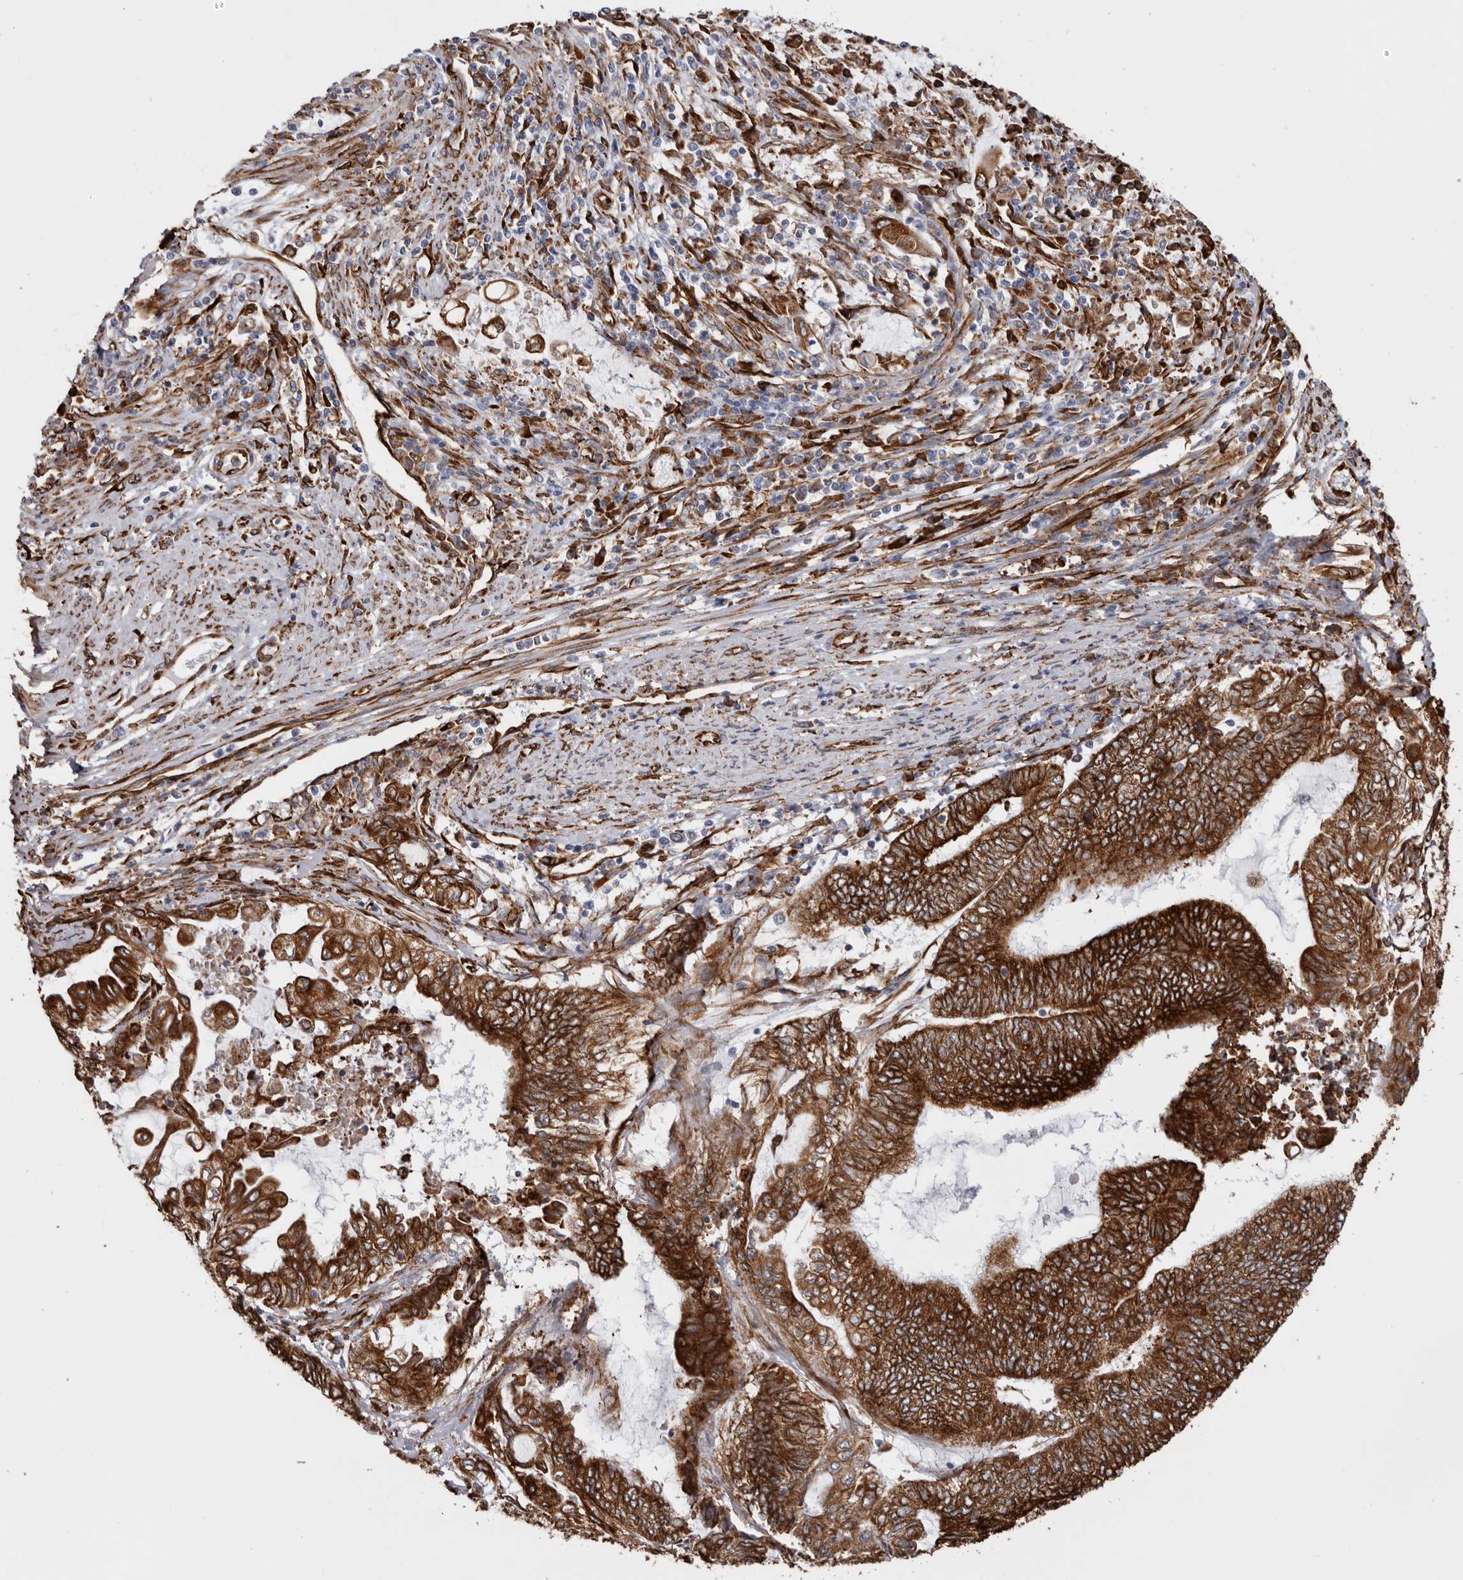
{"staining": {"intensity": "strong", "quantity": ">75%", "location": "cytoplasmic/membranous"}, "tissue": "endometrial cancer", "cell_type": "Tumor cells", "image_type": "cancer", "snomed": [{"axis": "morphology", "description": "Adenocarcinoma, NOS"}, {"axis": "topography", "description": "Uterus"}, {"axis": "topography", "description": "Endometrium"}], "caption": "Immunohistochemical staining of adenocarcinoma (endometrial) demonstrates strong cytoplasmic/membranous protein positivity in about >75% of tumor cells.", "gene": "SEMA3E", "patient": {"sex": "female", "age": 70}}